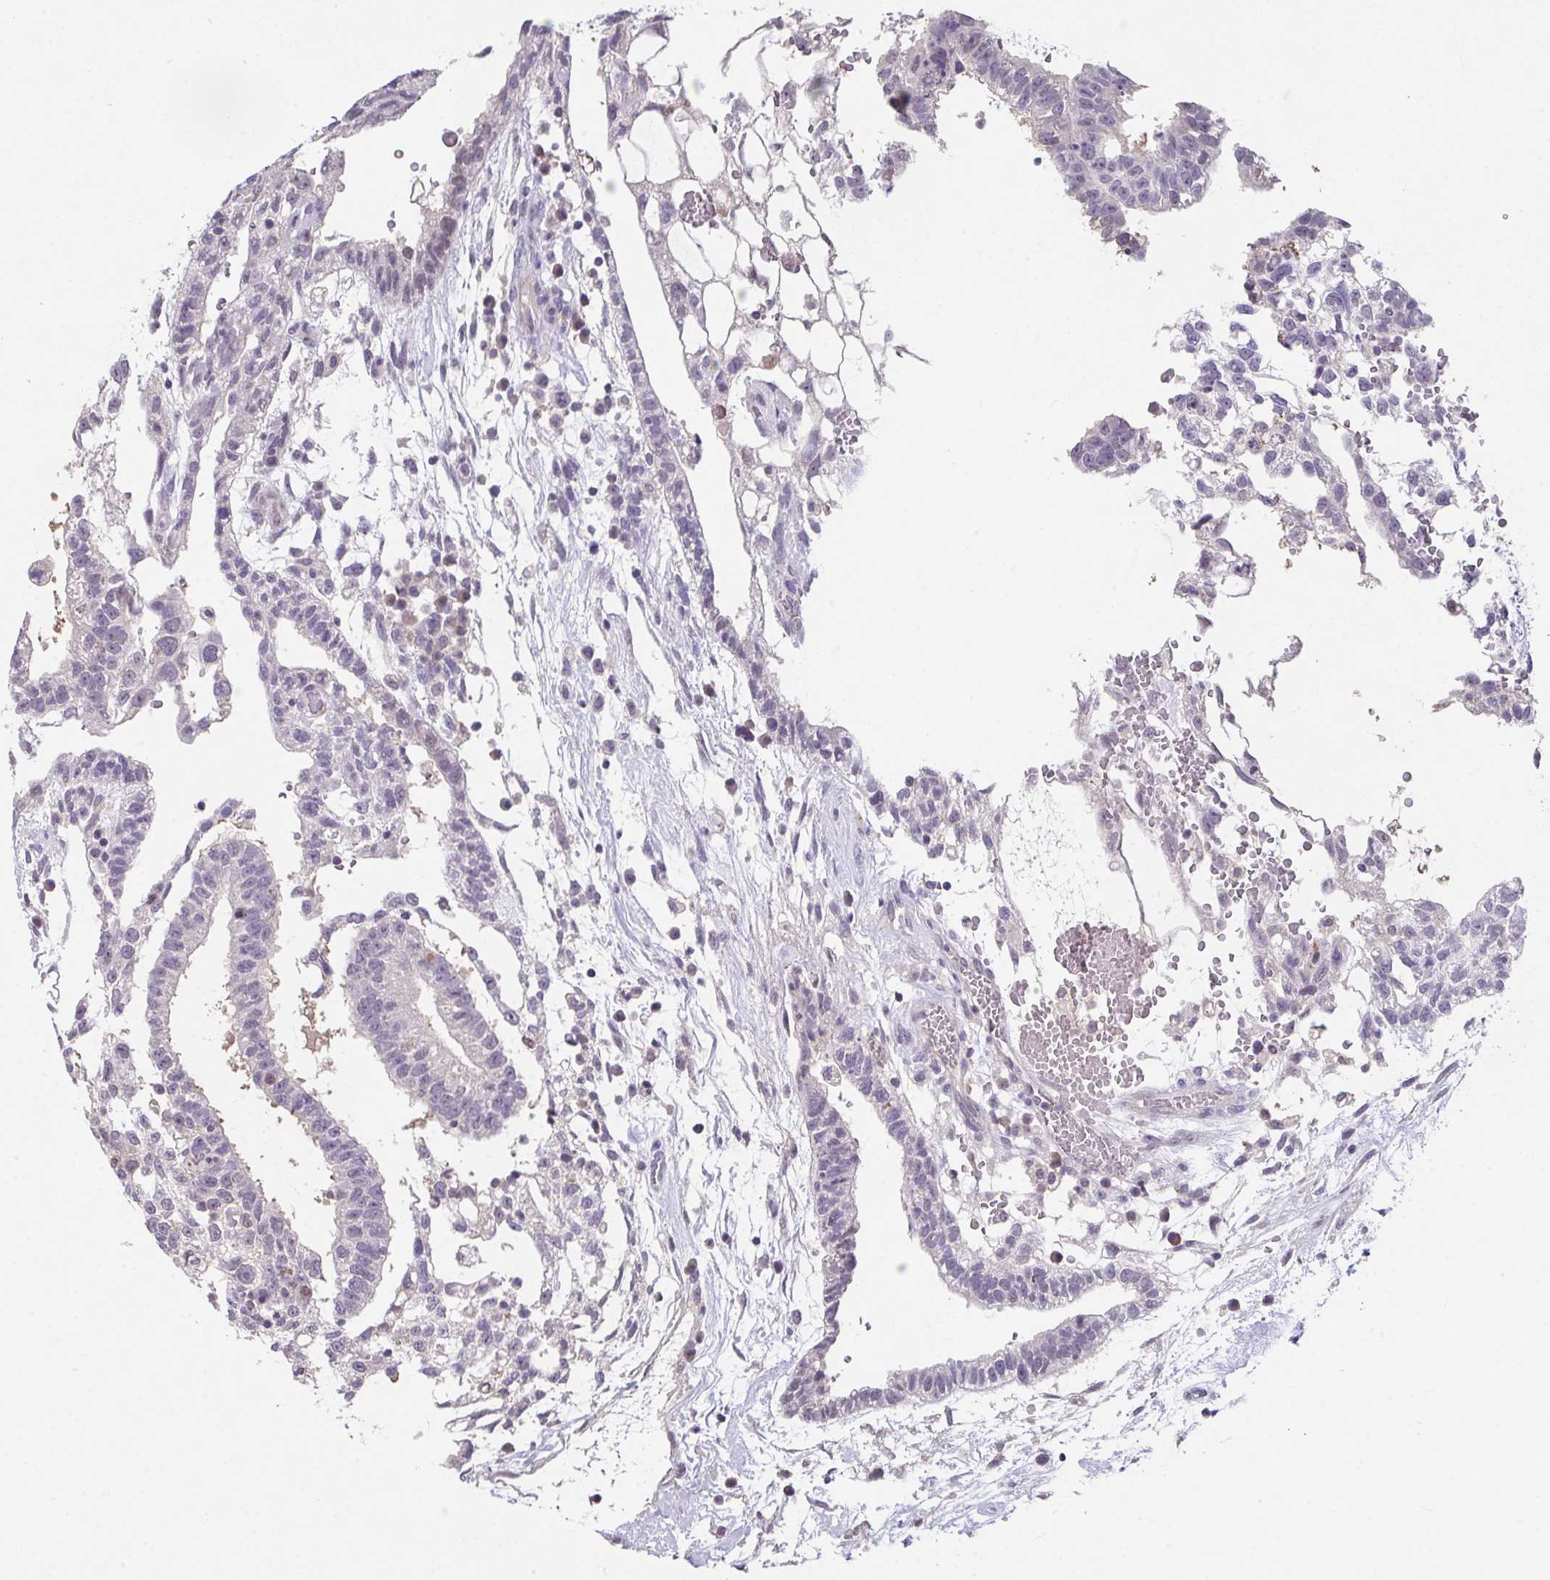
{"staining": {"intensity": "weak", "quantity": "<25%", "location": "nuclear"}, "tissue": "testis cancer", "cell_type": "Tumor cells", "image_type": "cancer", "snomed": [{"axis": "morphology", "description": "Carcinoma, Embryonal, NOS"}, {"axis": "topography", "description": "Testis"}], "caption": "High magnification brightfield microscopy of testis embryonal carcinoma stained with DAB (3,3'-diaminobenzidine) (brown) and counterstained with hematoxylin (blue): tumor cells show no significant expression.", "gene": "GLTPD2", "patient": {"sex": "male", "age": 32}}